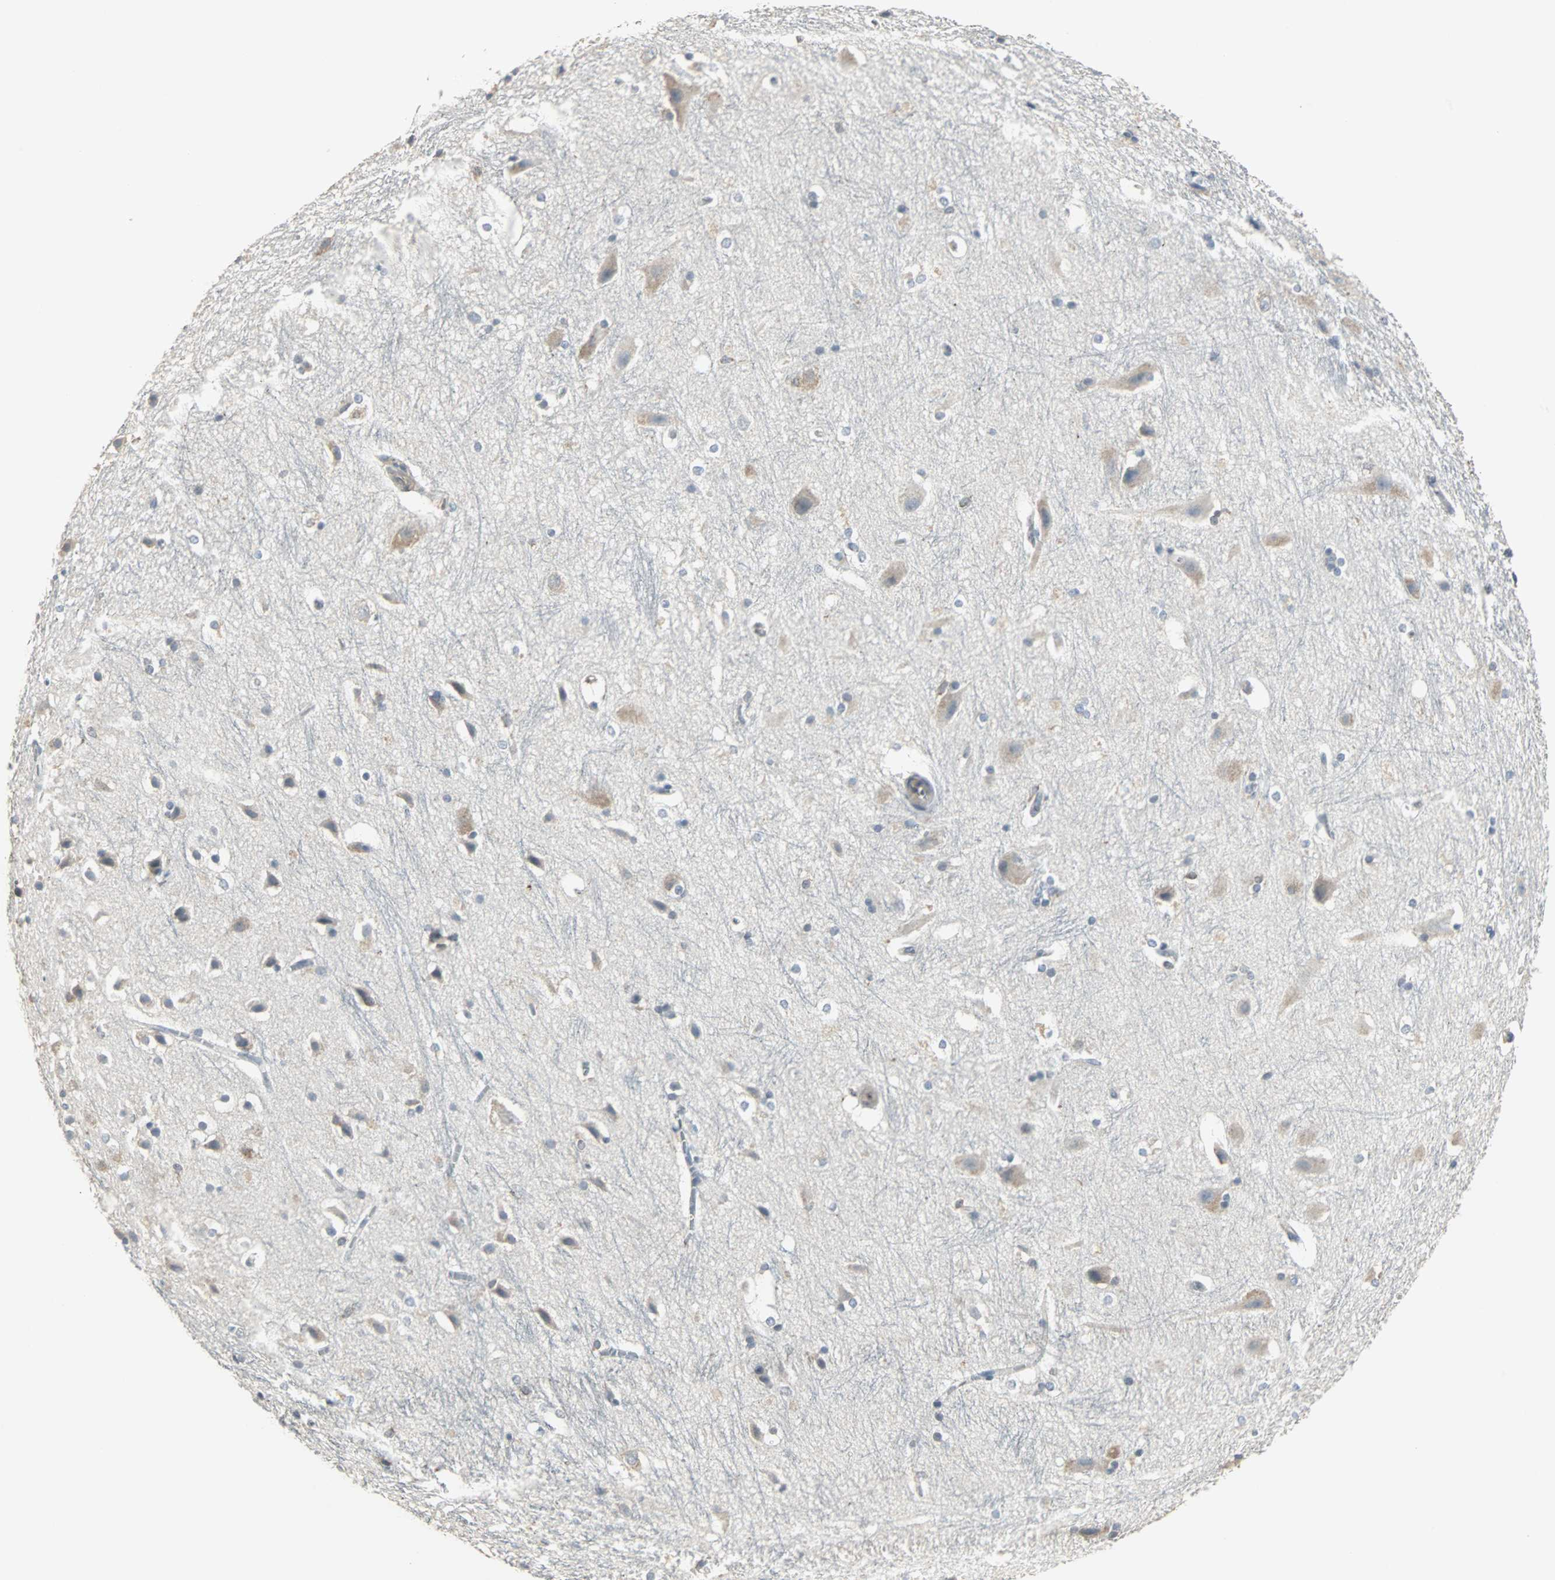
{"staining": {"intensity": "negative", "quantity": "none", "location": "none"}, "tissue": "hippocampus", "cell_type": "Glial cells", "image_type": "normal", "snomed": [{"axis": "morphology", "description": "Normal tissue, NOS"}, {"axis": "topography", "description": "Hippocampus"}], "caption": "Hippocampus was stained to show a protein in brown. There is no significant staining in glial cells. (Brightfield microscopy of DAB immunohistochemistry at high magnification).", "gene": "LRRFIP1", "patient": {"sex": "female", "age": 19}}